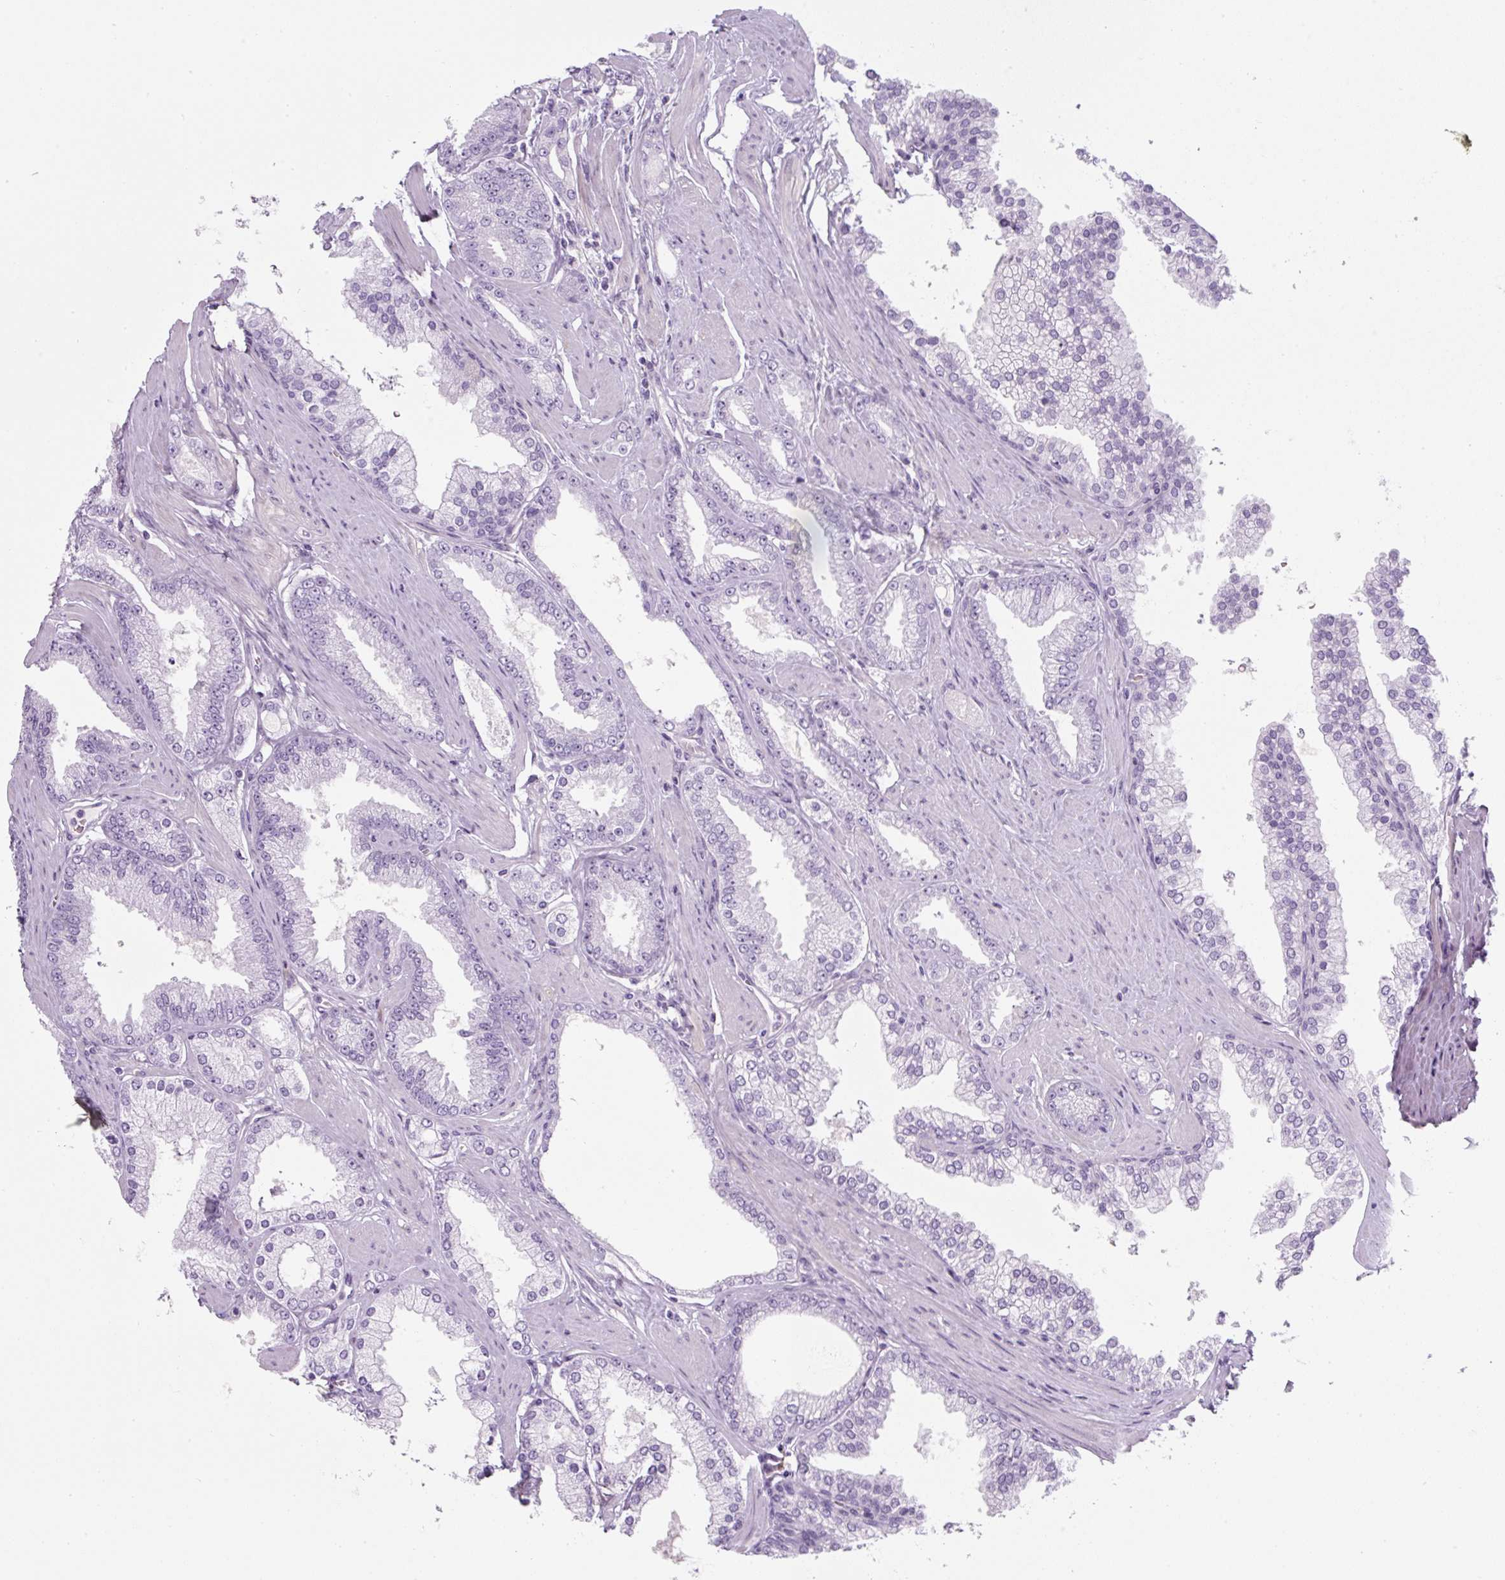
{"staining": {"intensity": "negative", "quantity": "none", "location": "none"}, "tissue": "prostate cancer", "cell_type": "Tumor cells", "image_type": "cancer", "snomed": [{"axis": "morphology", "description": "Adenocarcinoma, Low grade"}, {"axis": "topography", "description": "Prostate"}], "caption": "High power microscopy micrograph of an immunohistochemistry (IHC) micrograph of prostate adenocarcinoma (low-grade), revealing no significant expression in tumor cells.", "gene": "PF4V1", "patient": {"sex": "male", "age": 42}}